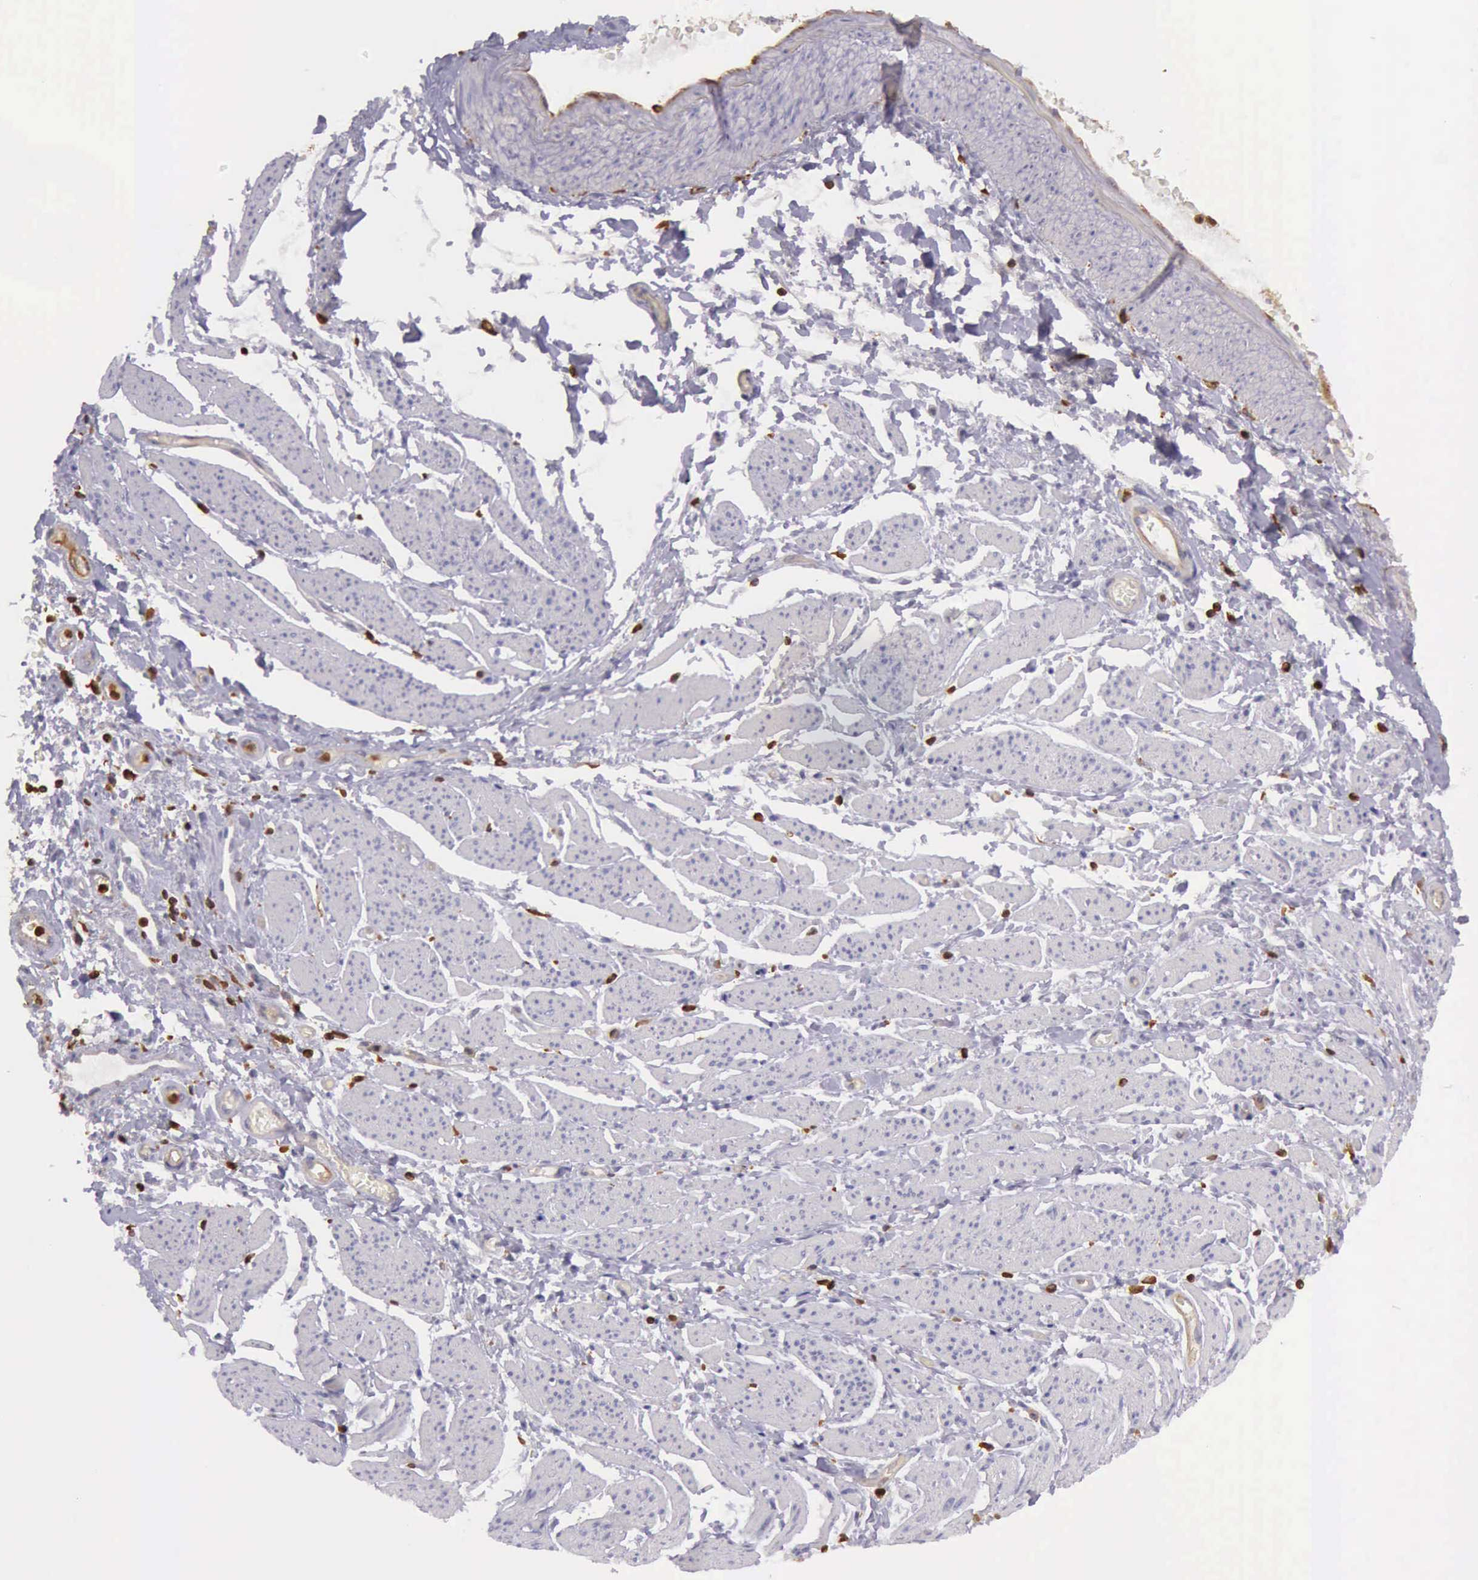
{"staining": {"intensity": "negative", "quantity": "none", "location": "none"}, "tissue": "stomach cancer", "cell_type": "Tumor cells", "image_type": "cancer", "snomed": [{"axis": "morphology", "description": "Adenocarcinoma, NOS"}, {"axis": "topography", "description": "Stomach"}], "caption": "Protein analysis of stomach cancer reveals no significant staining in tumor cells.", "gene": "ARHGAP4", "patient": {"sex": "female", "age": 76}}